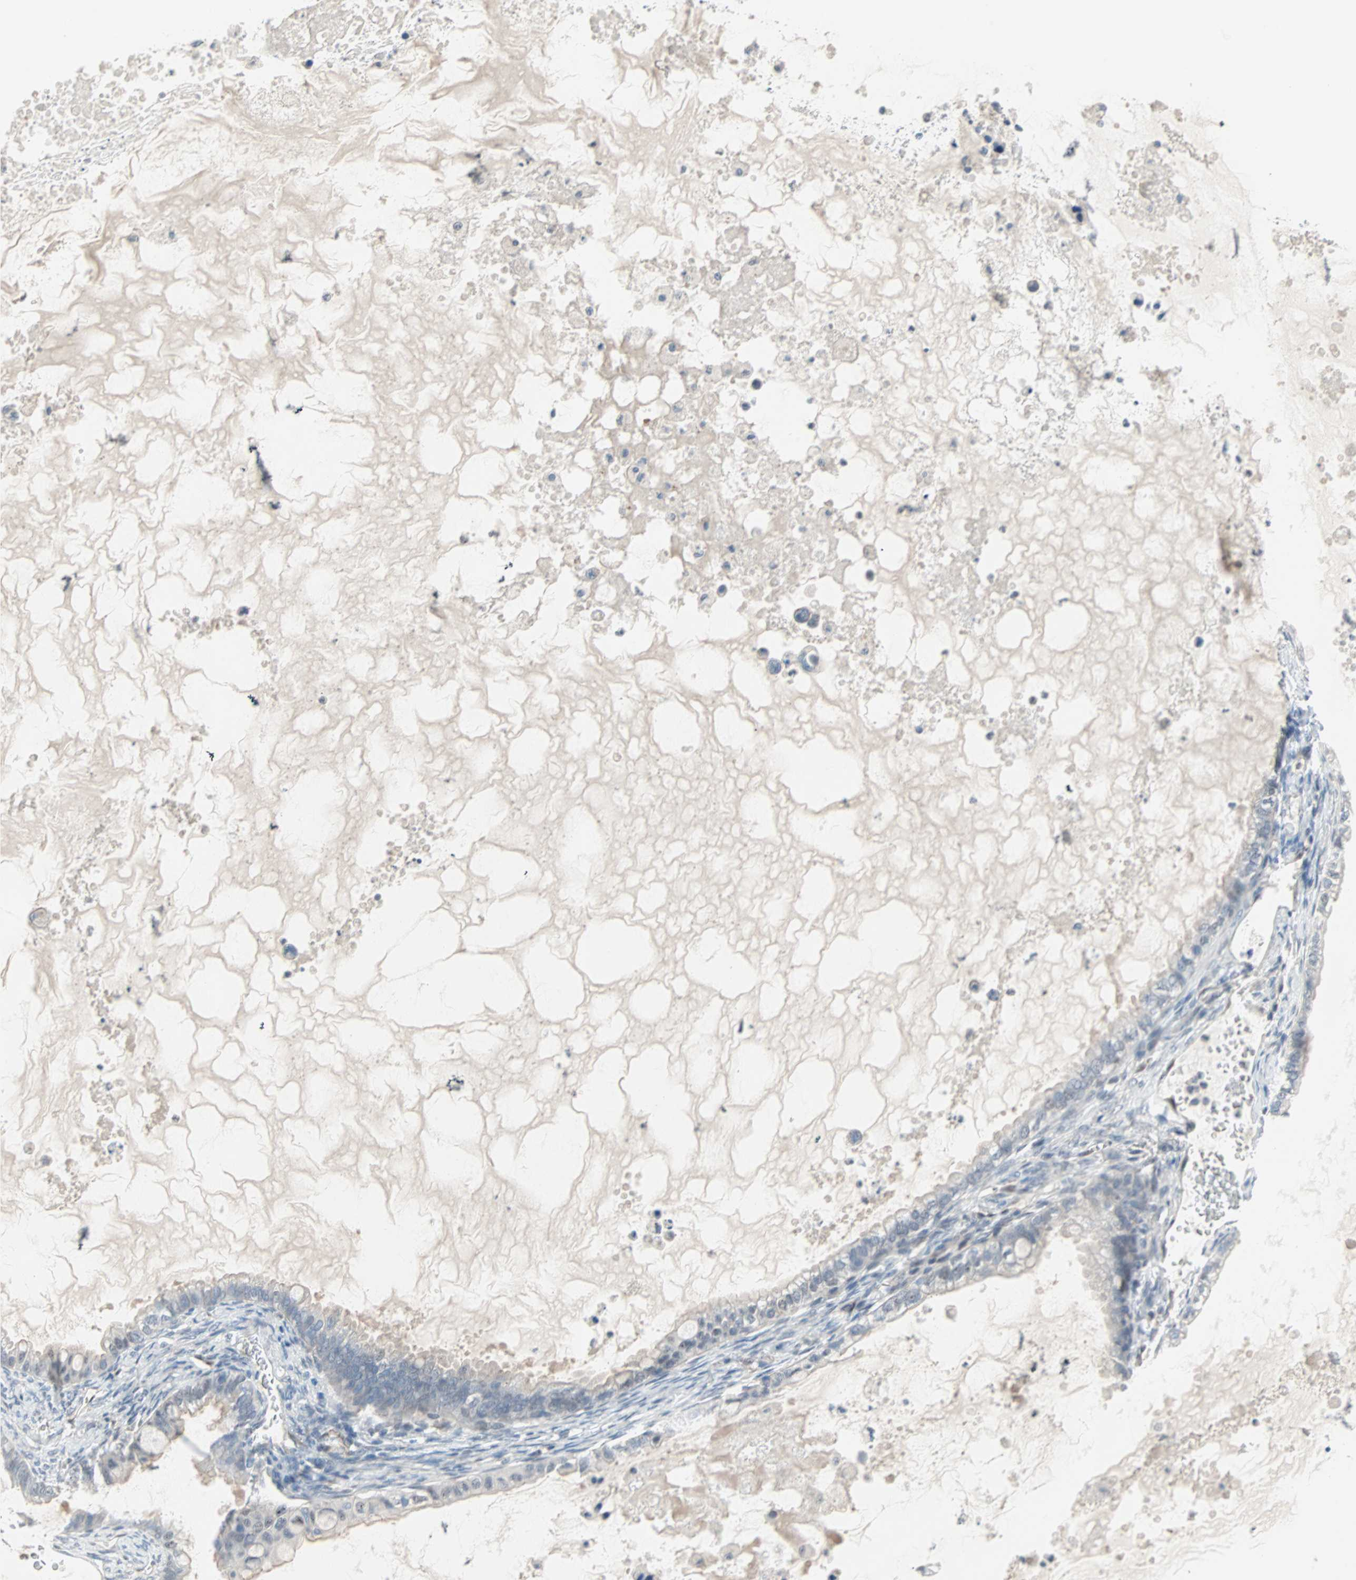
{"staining": {"intensity": "negative", "quantity": "none", "location": "none"}, "tissue": "ovarian cancer", "cell_type": "Tumor cells", "image_type": "cancer", "snomed": [{"axis": "morphology", "description": "Cystadenocarcinoma, mucinous, NOS"}, {"axis": "topography", "description": "Ovary"}], "caption": "An immunohistochemistry photomicrograph of ovarian mucinous cystadenocarcinoma is shown. There is no staining in tumor cells of ovarian mucinous cystadenocarcinoma.", "gene": "CAND2", "patient": {"sex": "female", "age": 80}}